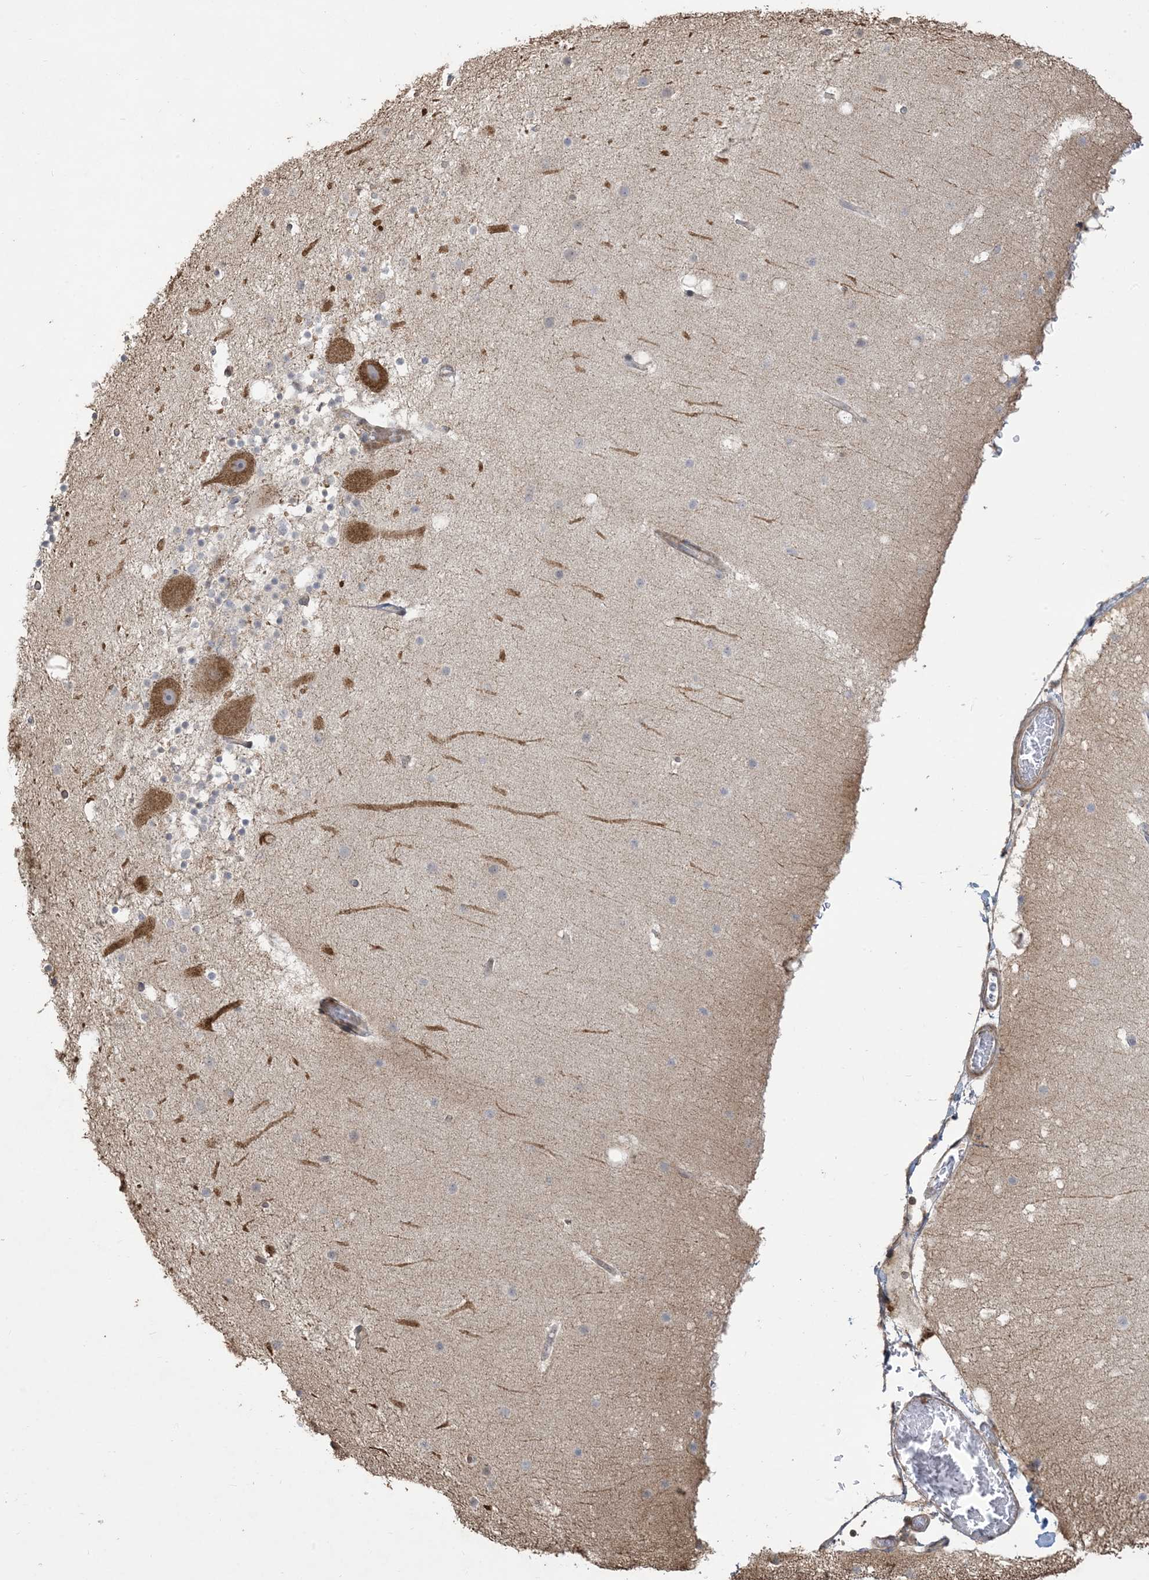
{"staining": {"intensity": "negative", "quantity": "none", "location": "none"}, "tissue": "cerebellum", "cell_type": "Cells in granular layer", "image_type": "normal", "snomed": [{"axis": "morphology", "description": "Normal tissue, NOS"}, {"axis": "topography", "description": "Cerebellum"}], "caption": "This is a photomicrograph of immunohistochemistry staining of benign cerebellum, which shows no positivity in cells in granular layer. (DAB (3,3'-diaminobenzidine) immunohistochemistry (IHC), high magnification).", "gene": "KLHL18", "patient": {"sex": "male", "age": 57}}